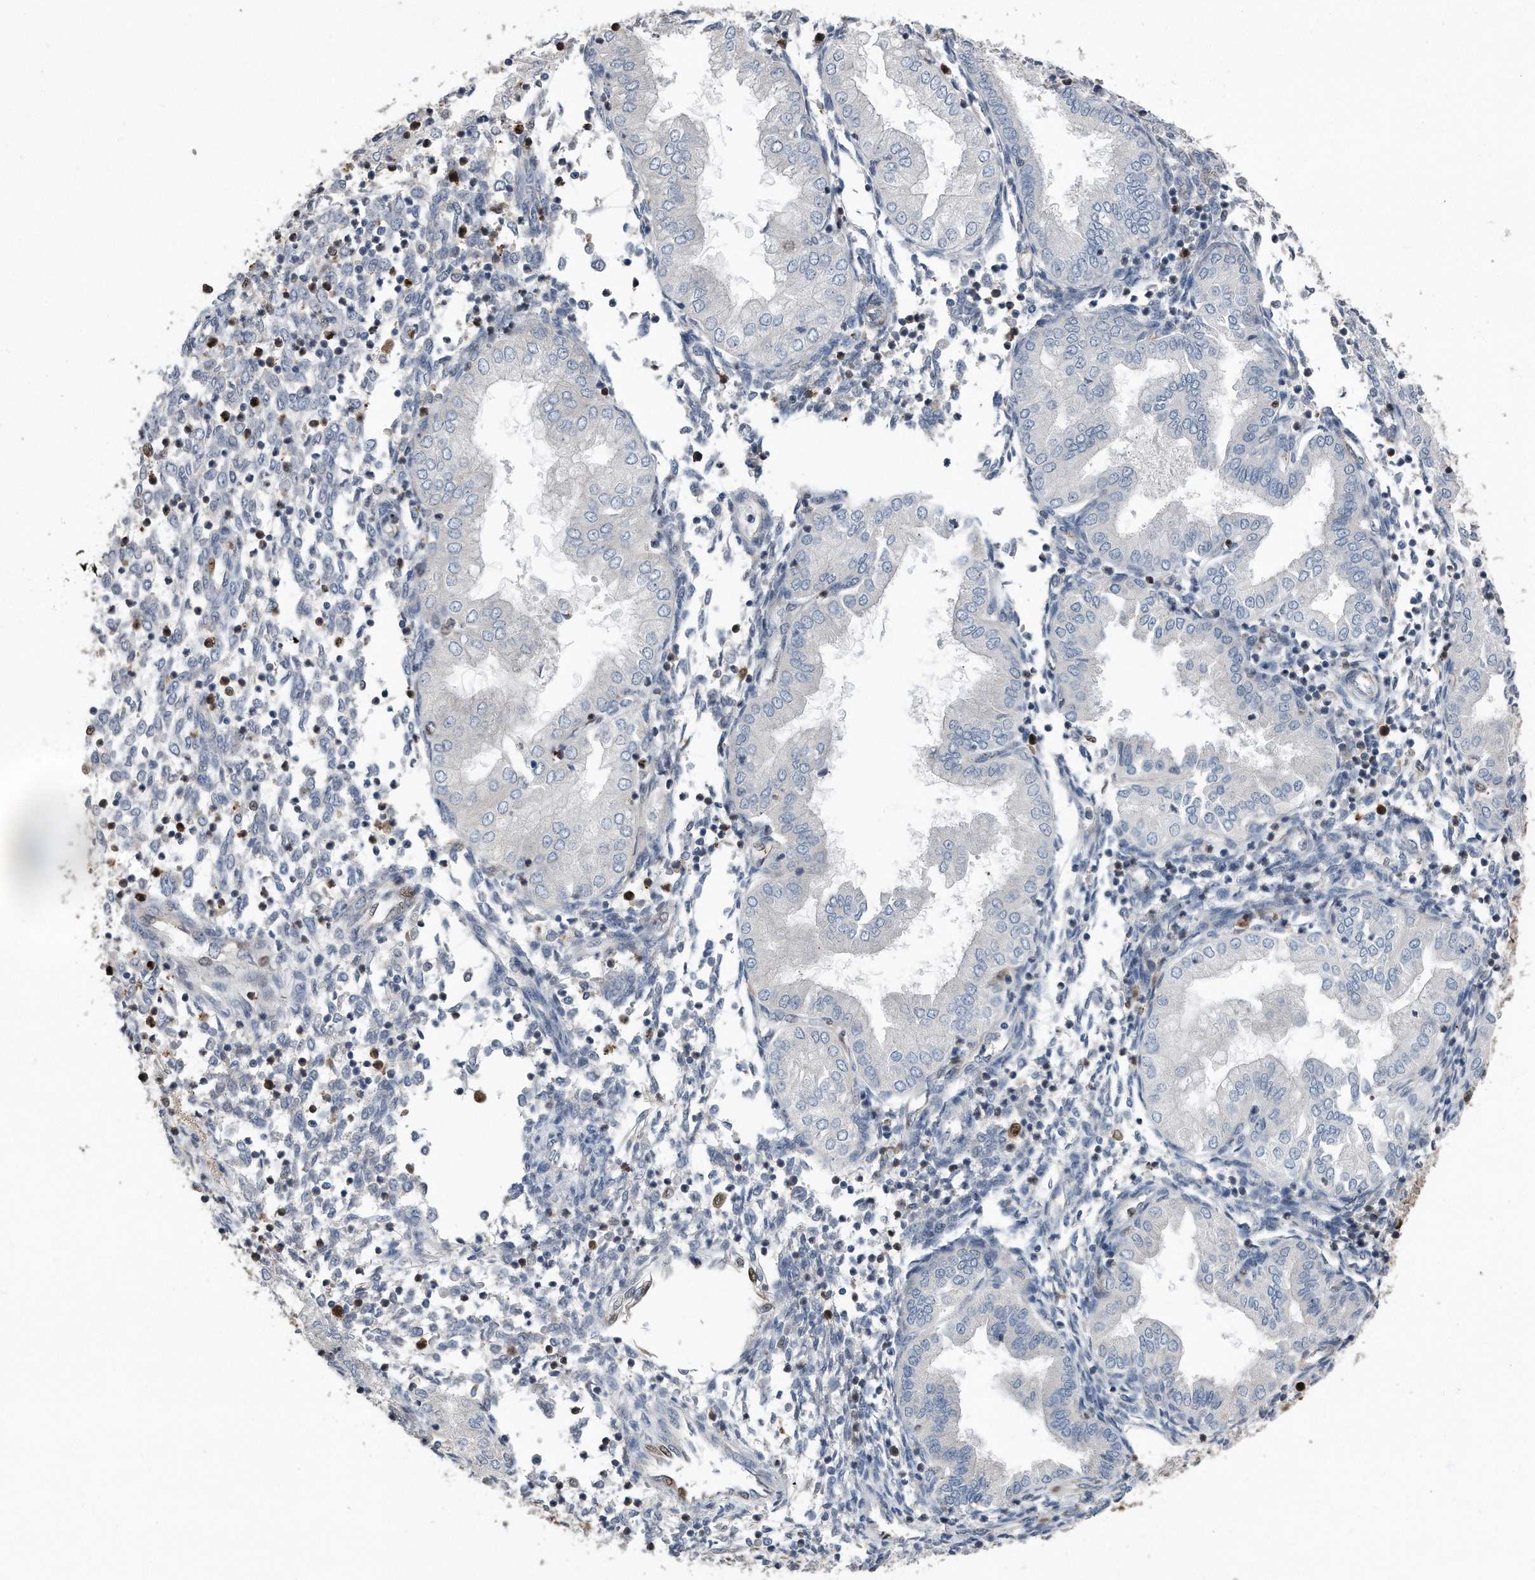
{"staining": {"intensity": "negative", "quantity": "none", "location": "none"}, "tissue": "endometrium", "cell_type": "Cells in endometrial stroma", "image_type": "normal", "snomed": [{"axis": "morphology", "description": "Normal tissue, NOS"}, {"axis": "topography", "description": "Endometrium"}], "caption": "Immunohistochemistry photomicrograph of benign endometrium stained for a protein (brown), which shows no expression in cells in endometrial stroma.", "gene": "PCNA", "patient": {"sex": "female", "age": 53}}